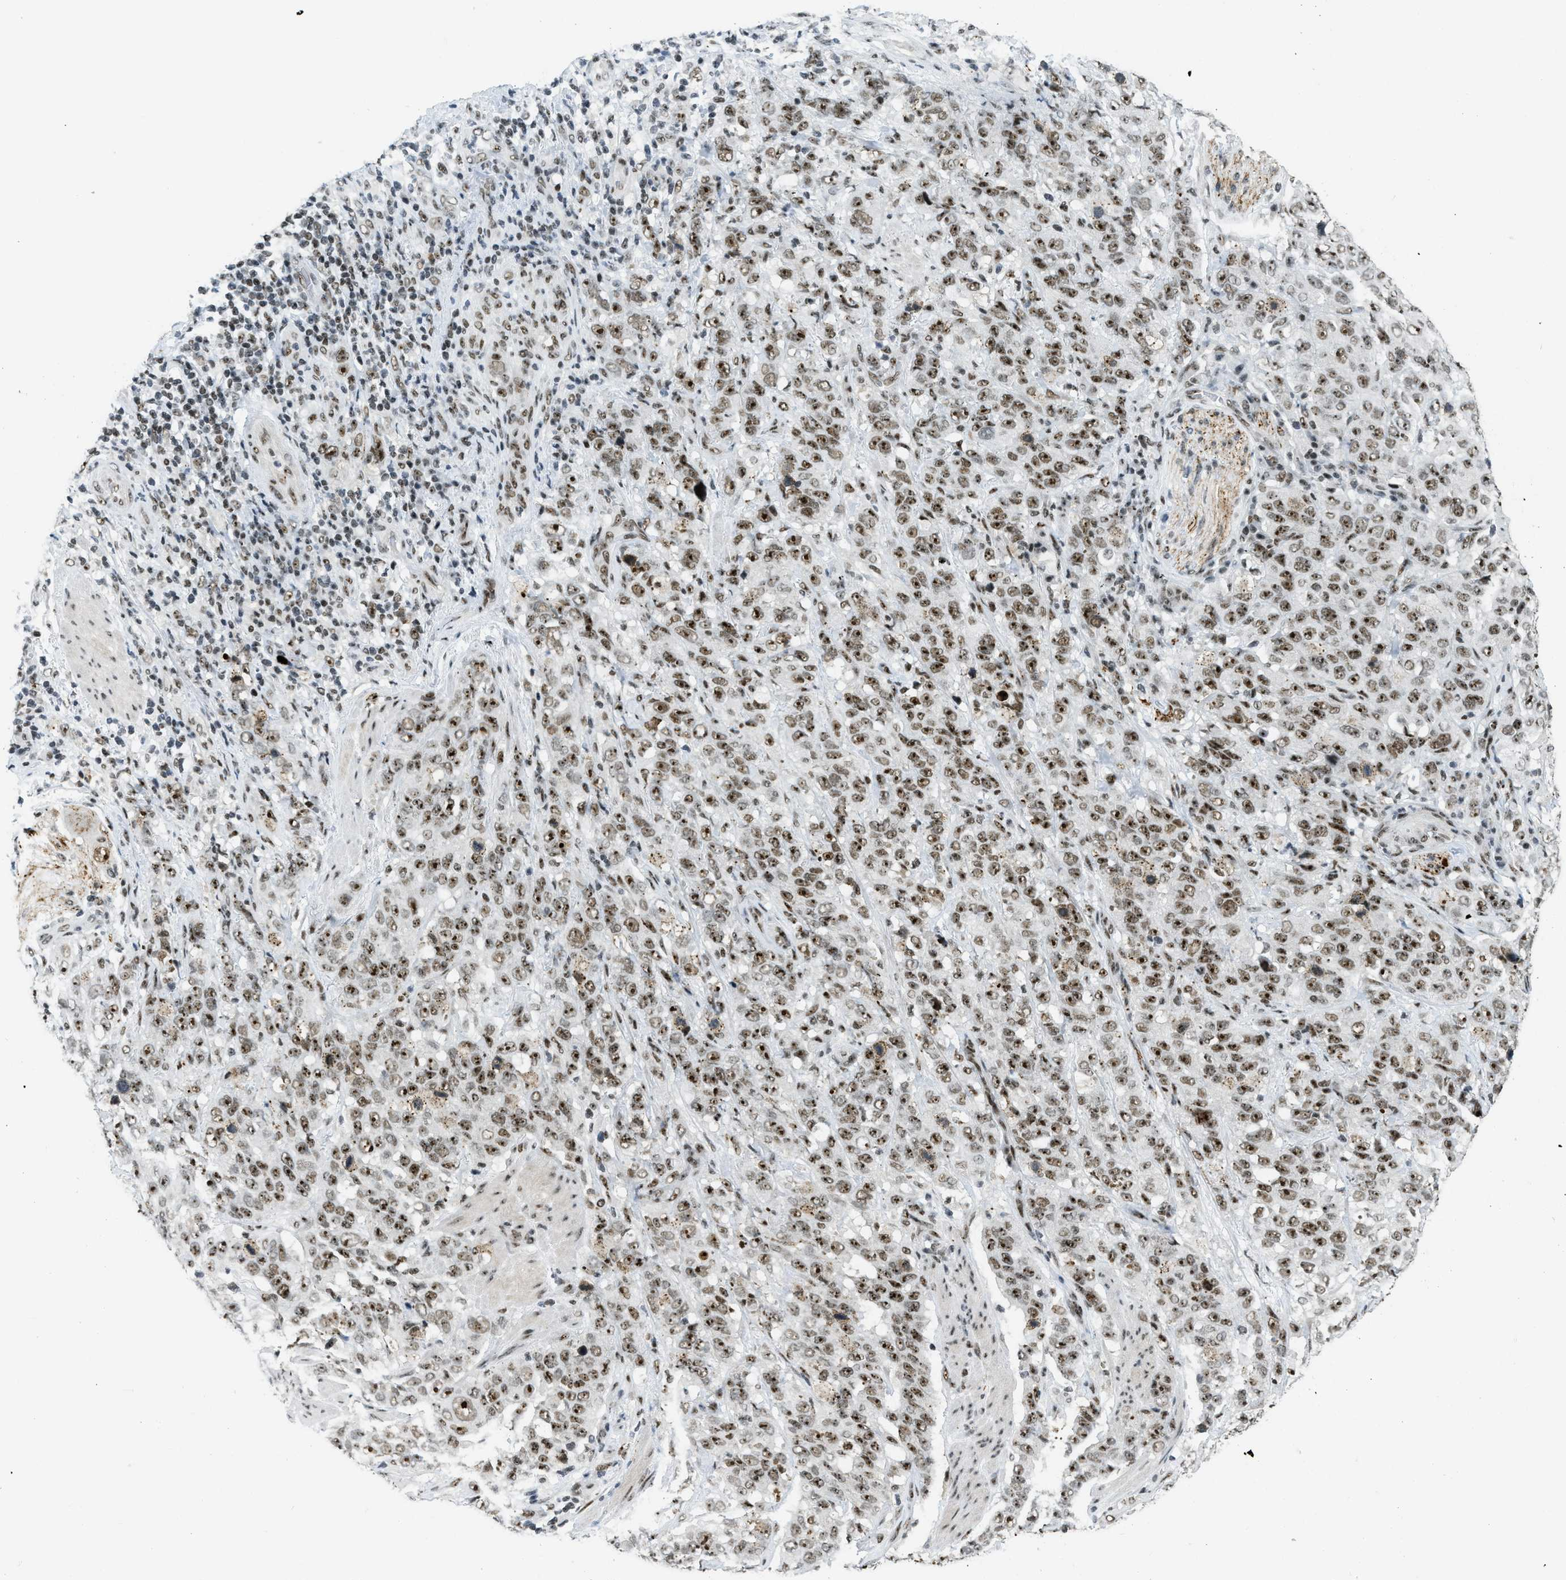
{"staining": {"intensity": "moderate", "quantity": ">75%", "location": "nuclear"}, "tissue": "stomach cancer", "cell_type": "Tumor cells", "image_type": "cancer", "snomed": [{"axis": "morphology", "description": "Adenocarcinoma, NOS"}, {"axis": "topography", "description": "Stomach"}], "caption": "About >75% of tumor cells in stomach adenocarcinoma display moderate nuclear protein staining as visualized by brown immunohistochemical staining.", "gene": "URB1", "patient": {"sex": "male", "age": 48}}